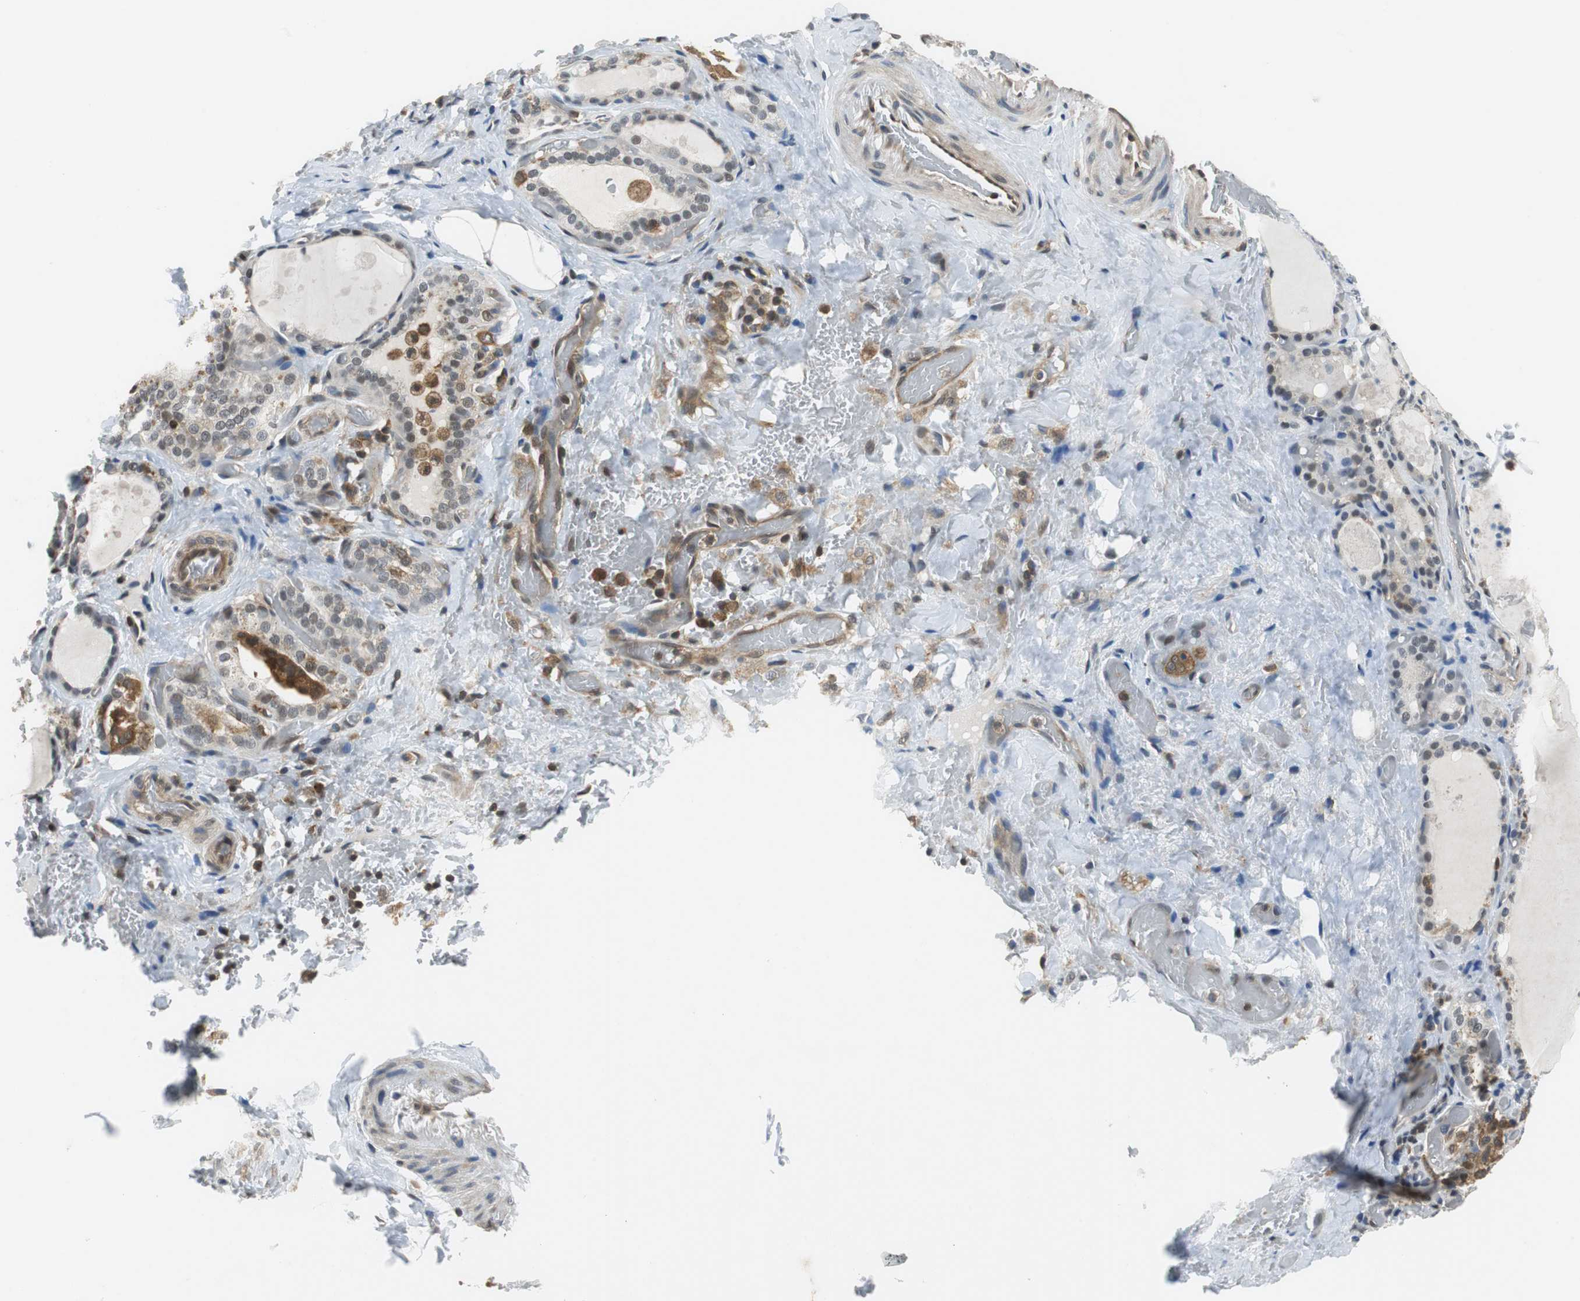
{"staining": {"intensity": "moderate", "quantity": ">75%", "location": "cytoplasmic/membranous,nuclear"}, "tissue": "thyroid gland", "cell_type": "Glandular cells", "image_type": "normal", "snomed": [{"axis": "morphology", "description": "Normal tissue, NOS"}, {"axis": "topography", "description": "Thyroid gland"}], "caption": "This photomicrograph demonstrates IHC staining of benign thyroid gland, with medium moderate cytoplasmic/membranous,nuclear staining in approximately >75% of glandular cells.", "gene": "ARPC3", "patient": {"sex": "male", "age": 61}}